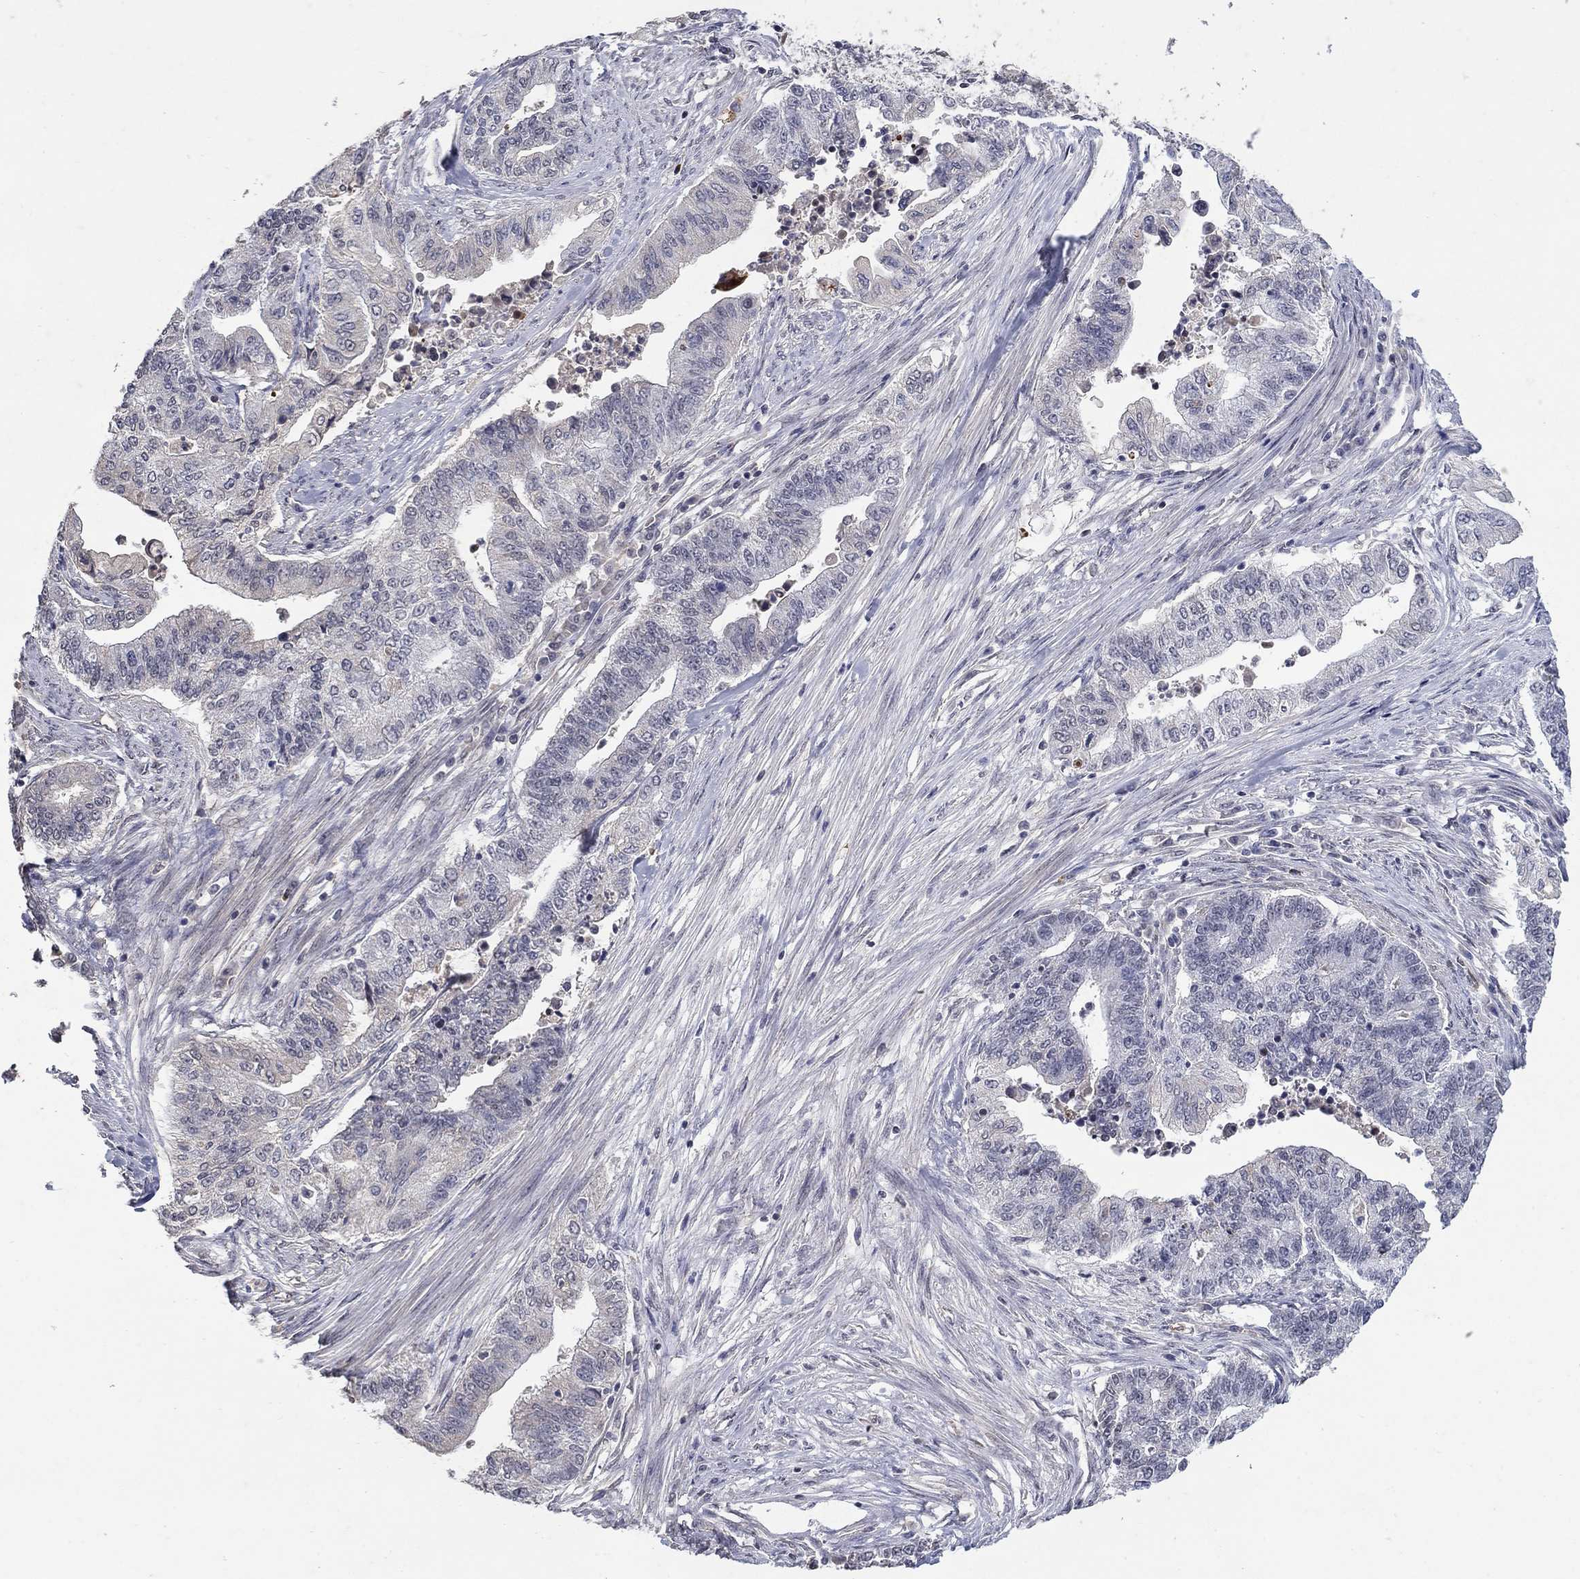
{"staining": {"intensity": "negative", "quantity": "none", "location": "none"}, "tissue": "endometrial cancer", "cell_type": "Tumor cells", "image_type": "cancer", "snomed": [{"axis": "morphology", "description": "Adenocarcinoma, NOS"}, {"axis": "topography", "description": "Uterus"}, {"axis": "topography", "description": "Endometrium"}], "caption": "Tumor cells are negative for brown protein staining in endometrial cancer.", "gene": "GRIA3", "patient": {"sex": "female", "age": 54}}